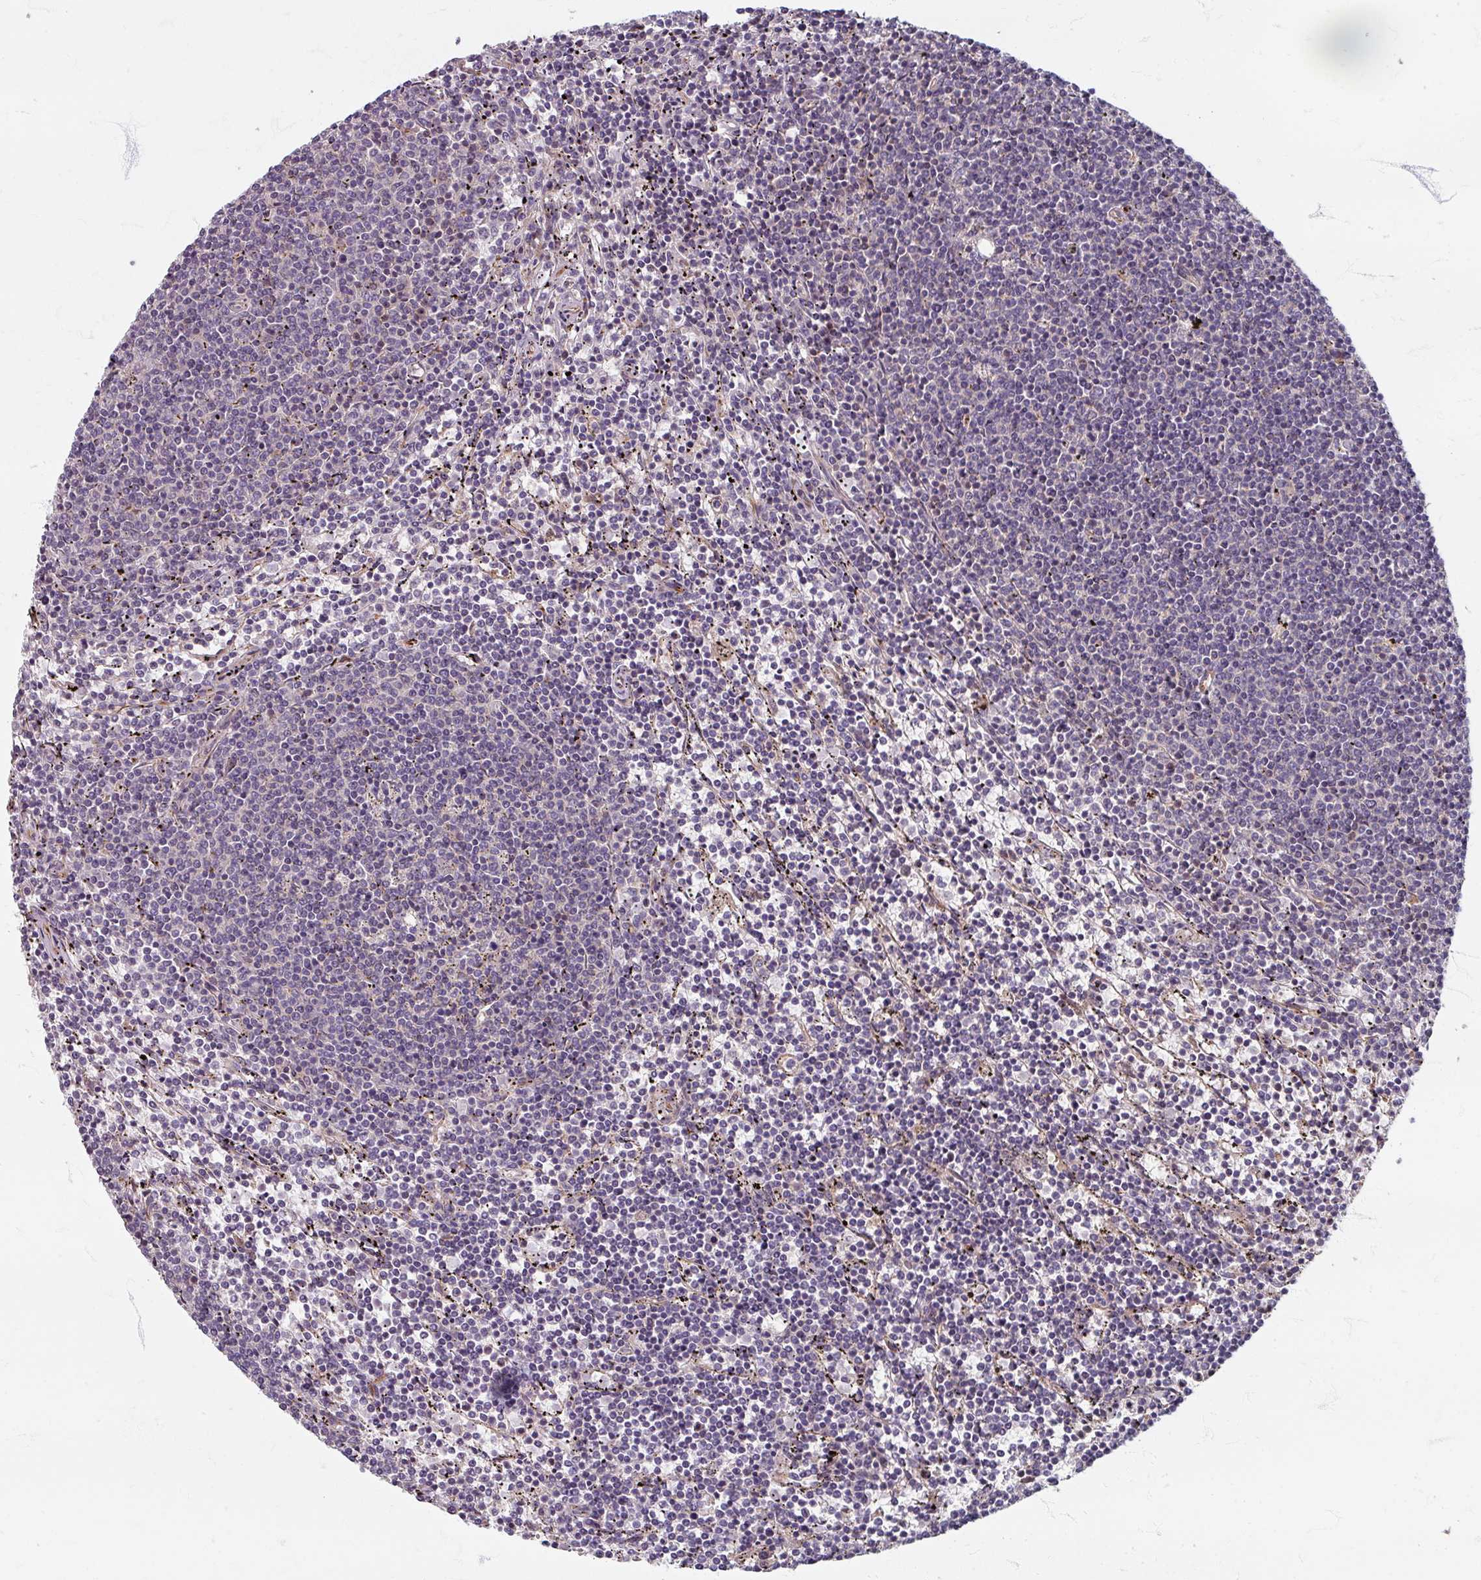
{"staining": {"intensity": "negative", "quantity": "none", "location": "none"}, "tissue": "lymphoma", "cell_type": "Tumor cells", "image_type": "cancer", "snomed": [{"axis": "morphology", "description": "Malignant lymphoma, non-Hodgkin's type, Low grade"}, {"axis": "topography", "description": "Spleen"}], "caption": "Protein analysis of lymphoma exhibits no significant positivity in tumor cells.", "gene": "STAM", "patient": {"sex": "female", "age": 50}}